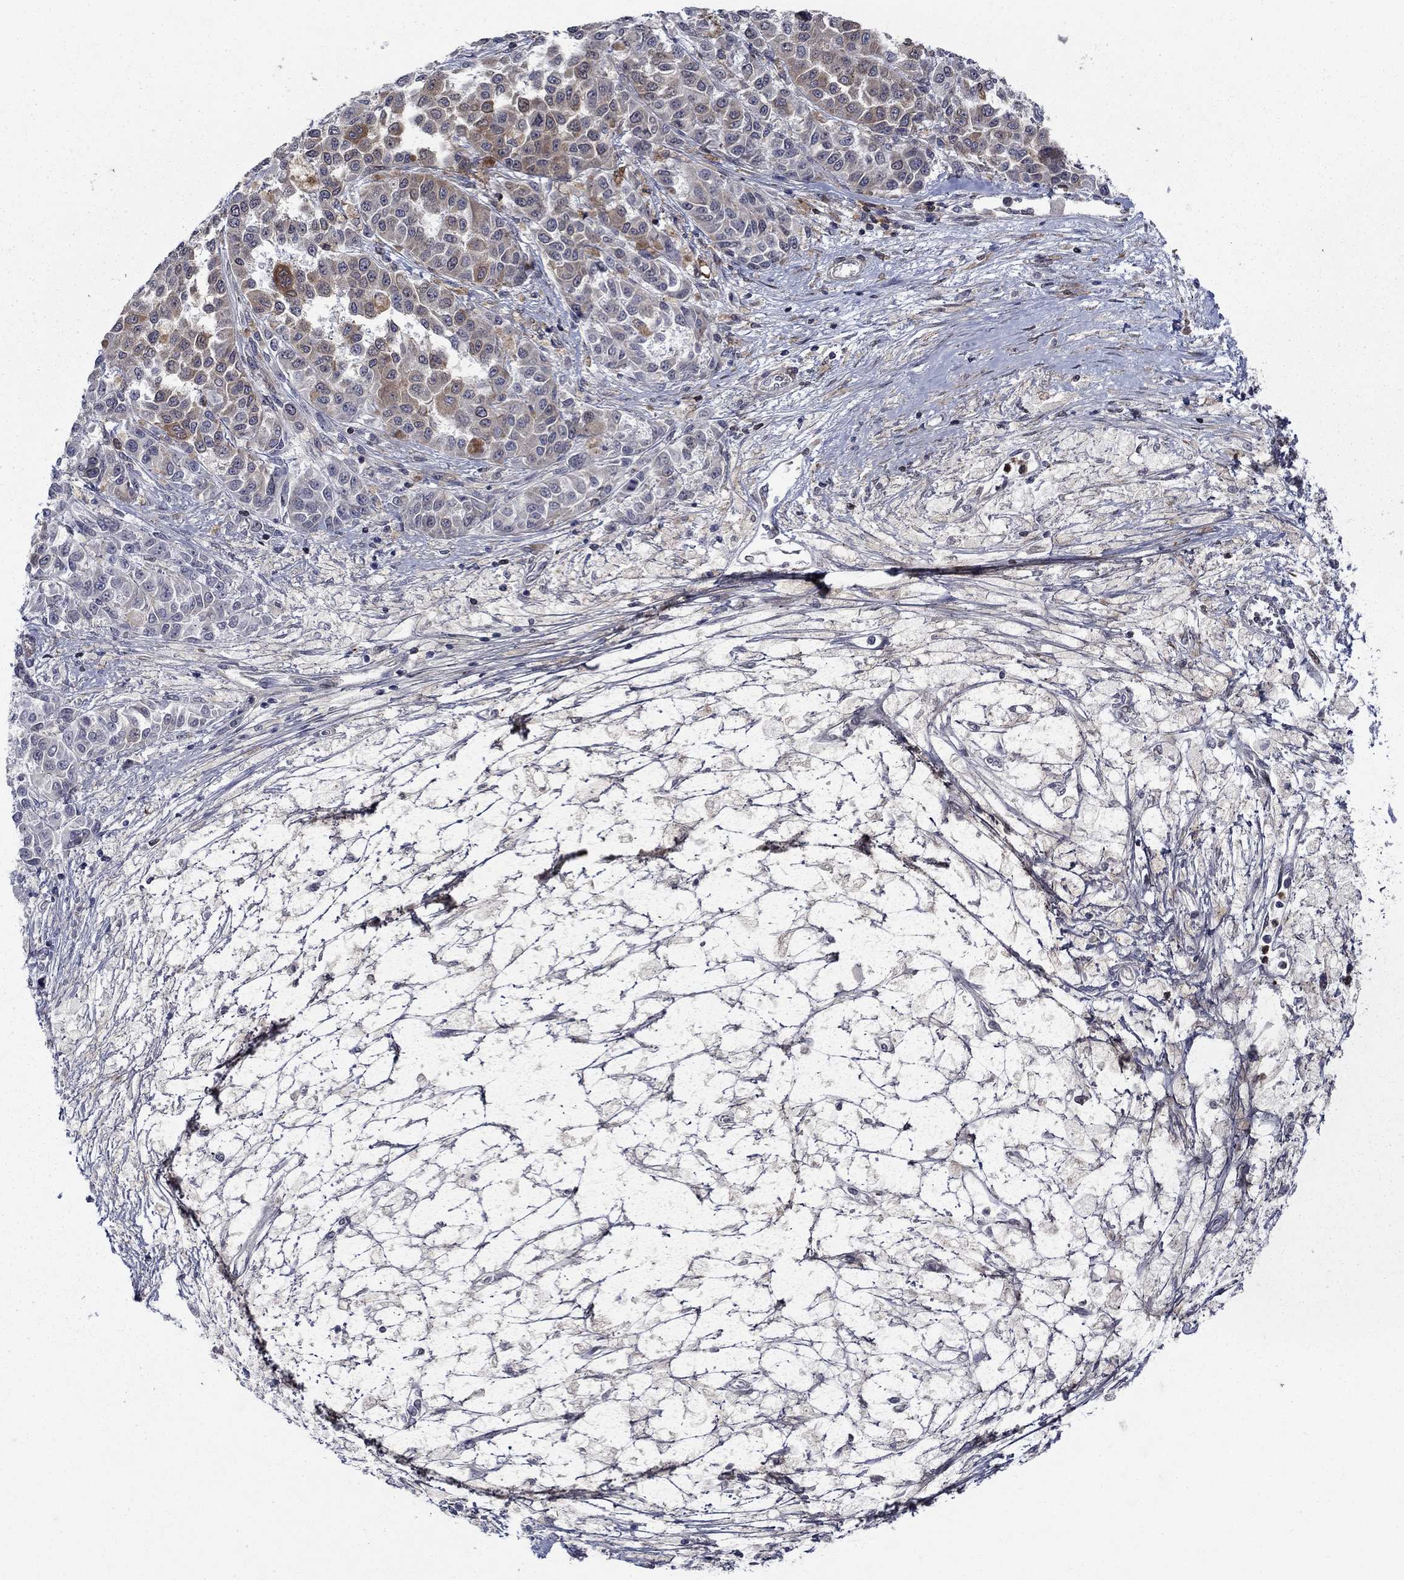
{"staining": {"intensity": "moderate", "quantity": "<25%", "location": "cytoplasmic/membranous"}, "tissue": "melanoma", "cell_type": "Tumor cells", "image_type": "cancer", "snomed": [{"axis": "morphology", "description": "Malignant melanoma, NOS"}, {"axis": "topography", "description": "Skin"}], "caption": "Approximately <25% of tumor cells in human malignant melanoma exhibit moderate cytoplasmic/membranous protein expression as visualized by brown immunohistochemical staining.", "gene": "DHRS7", "patient": {"sex": "female", "age": 58}}